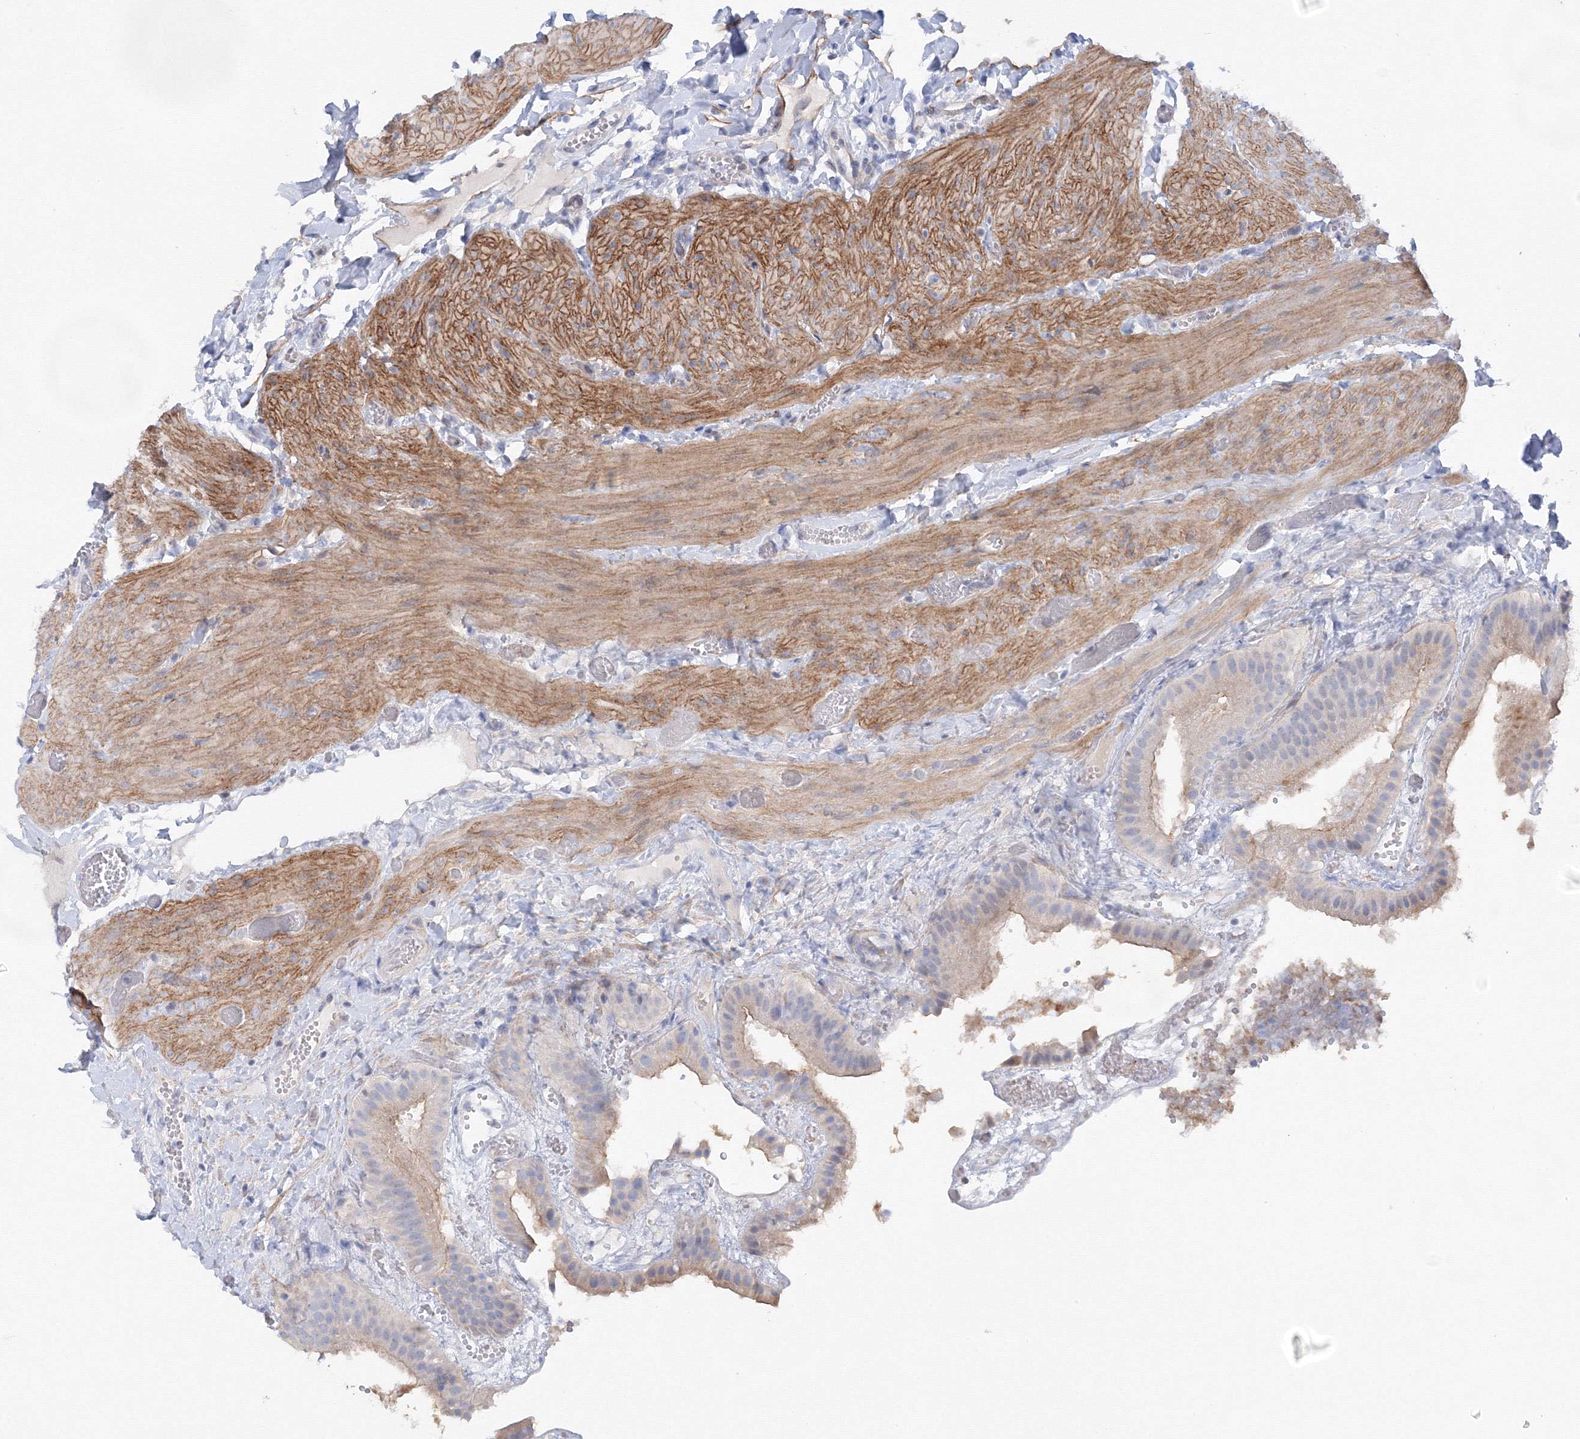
{"staining": {"intensity": "weak", "quantity": "<25%", "location": "cytoplasmic/membranous"}, "tissue": "gallbladder", "cell_type": "Glandular cells", "image_type": "normal", "snomed": [{"axis": "morphology", "description": "Normal tissue, NOS"}, {"axis": "topography", "description": "Gallbladder"}], "caption": "Immunohistochemical staining of unremarkable human gallbladder shows no significant staining in glandular cells.", "gene": "TAMM41", "patient": {"sex": "female", "age": 64}}